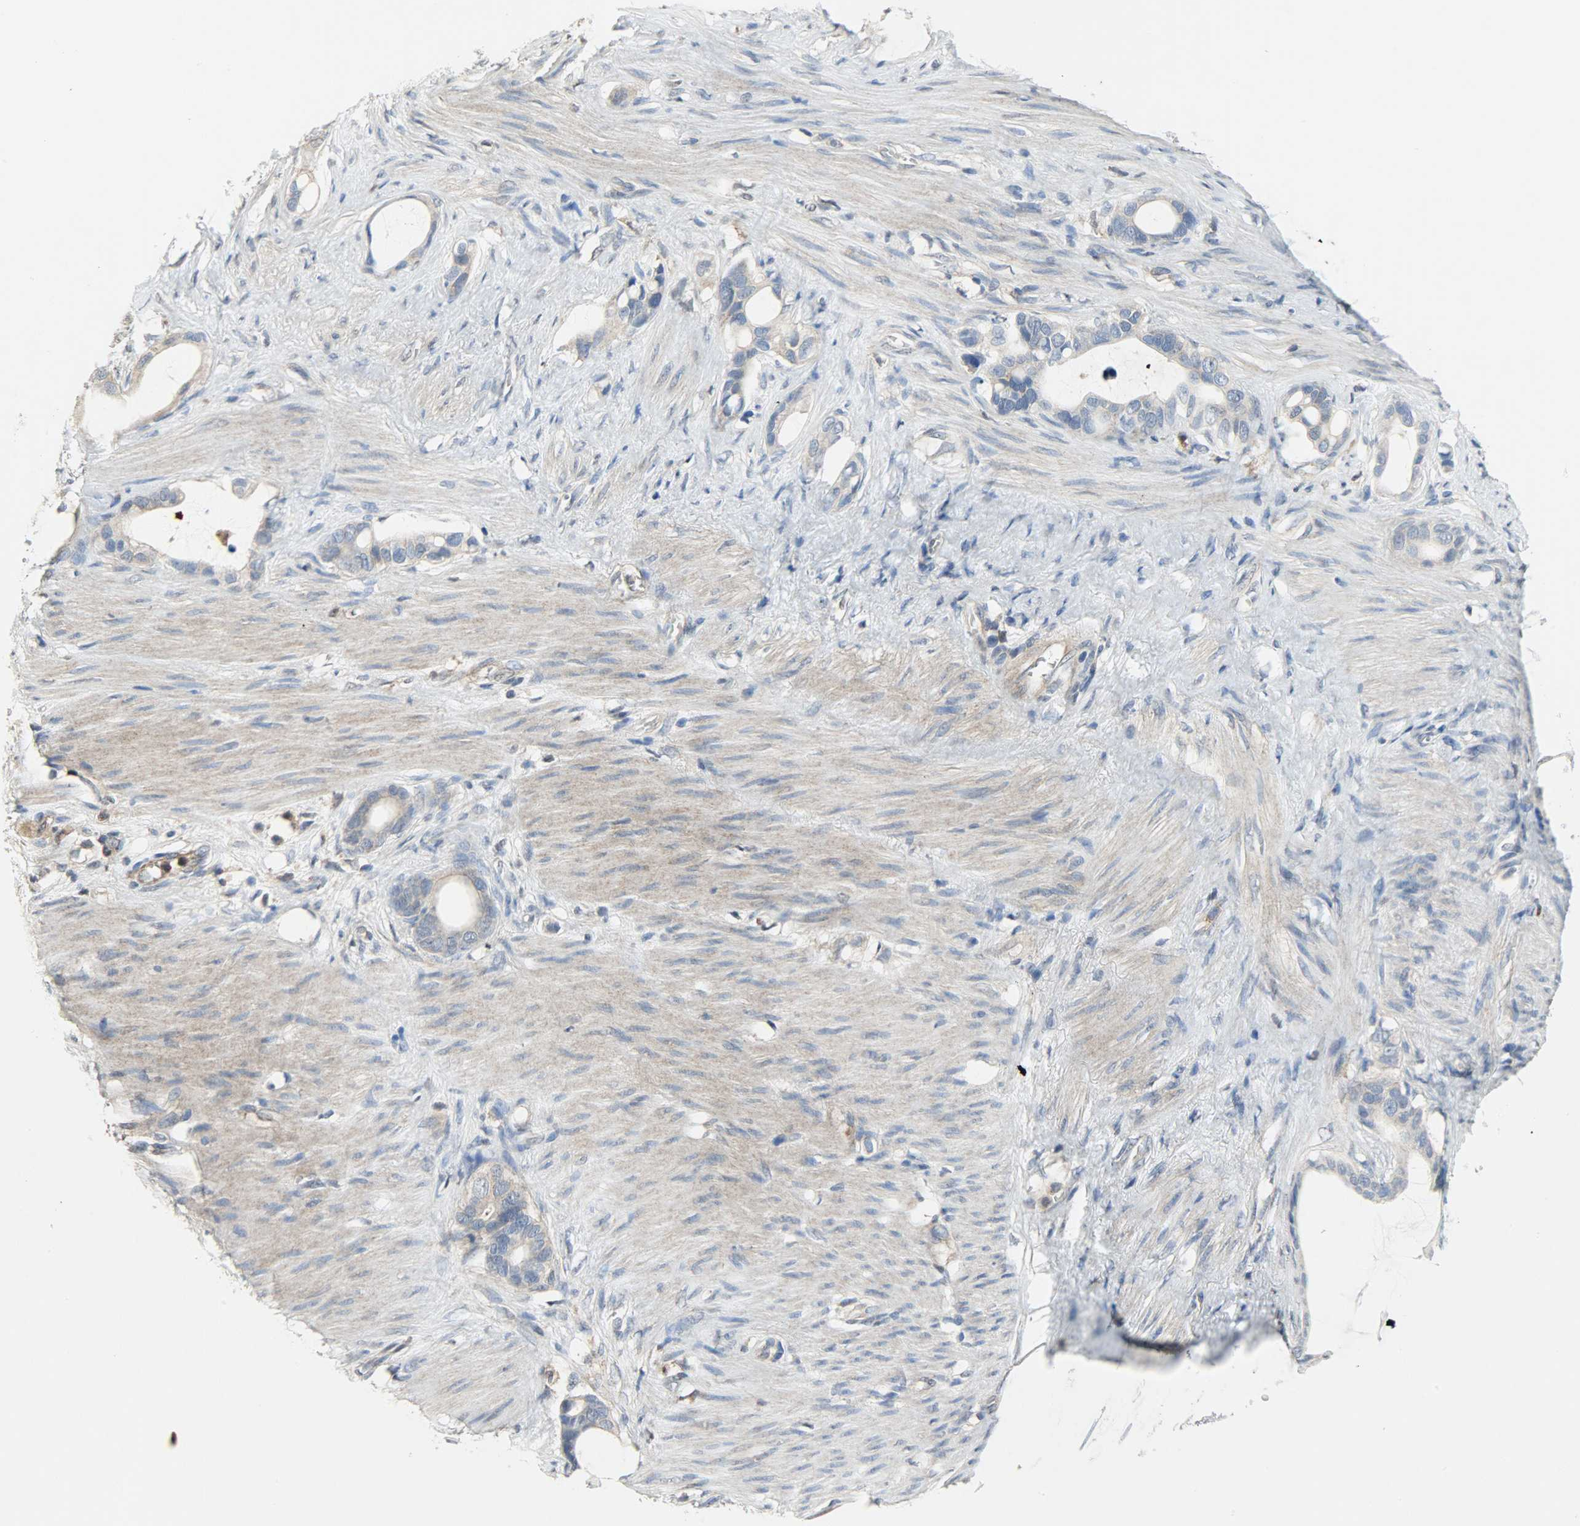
{"staining": {"intensity": "weak", "quantity": ">75%", "location": "cytoplasmic/membranous"}, "tissue": "stomach cancer", "cell_type": "Tumor cells", "image_type": "cancer", "snomed": [{"axis": "morphology", "description": "Adenocarcinoma, NOS"}, {"axis": "topography", "description": "Stomach"}], "caption": "Stomach cancer tissue displays weak cytoplasmic/membranous staining in approximately >75% of tumor cells The protein is shown in brown color, while the nuclei are stained blue.", "gene": "TRIM21", "patient": {"sex": "female", "age": 75}}